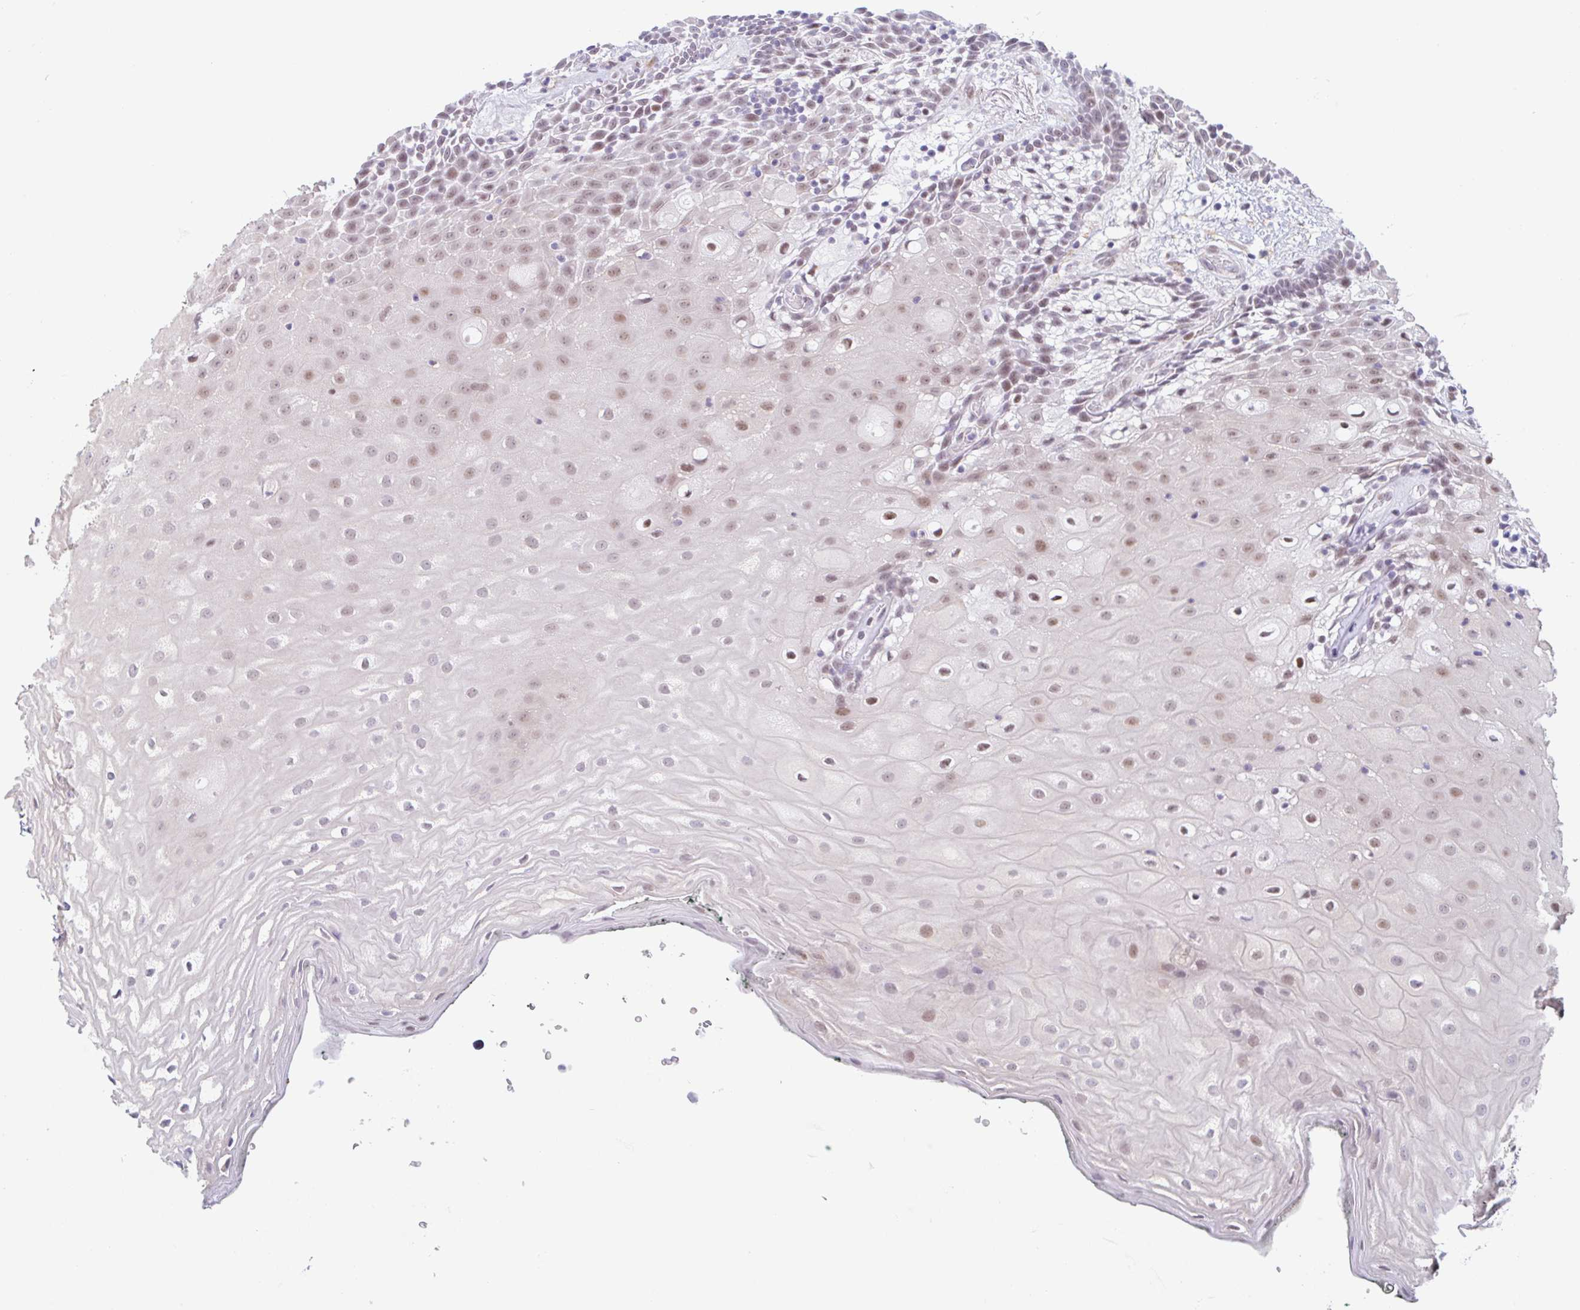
{"staining": {"intensity": "weak", "quantity": "25%-75%", "location": "nuclear"}, "tissue": "oral mucosa", "cell_type": "Squamous epithelial cells", "image_type": "normal", "snomed": [{"axis": "morphology", "description": "Normal tissue, NOS"}, {"axis": "morphology", "description": "Squamous cell carcinoma, NOS"}, {"axis": "topography", "description": "Oral tissue"}, {"axis": "topography", "description": "Head-Neck"}], "caption": "Immunohistochemistry (DAB) staining of benign oral mucosa demonstrates weak nuclear protein staining in about 25%-75% of squamous epithelial cells.", "gene": "TMEM119", "patient": {"sex": "male", "age": 64}}